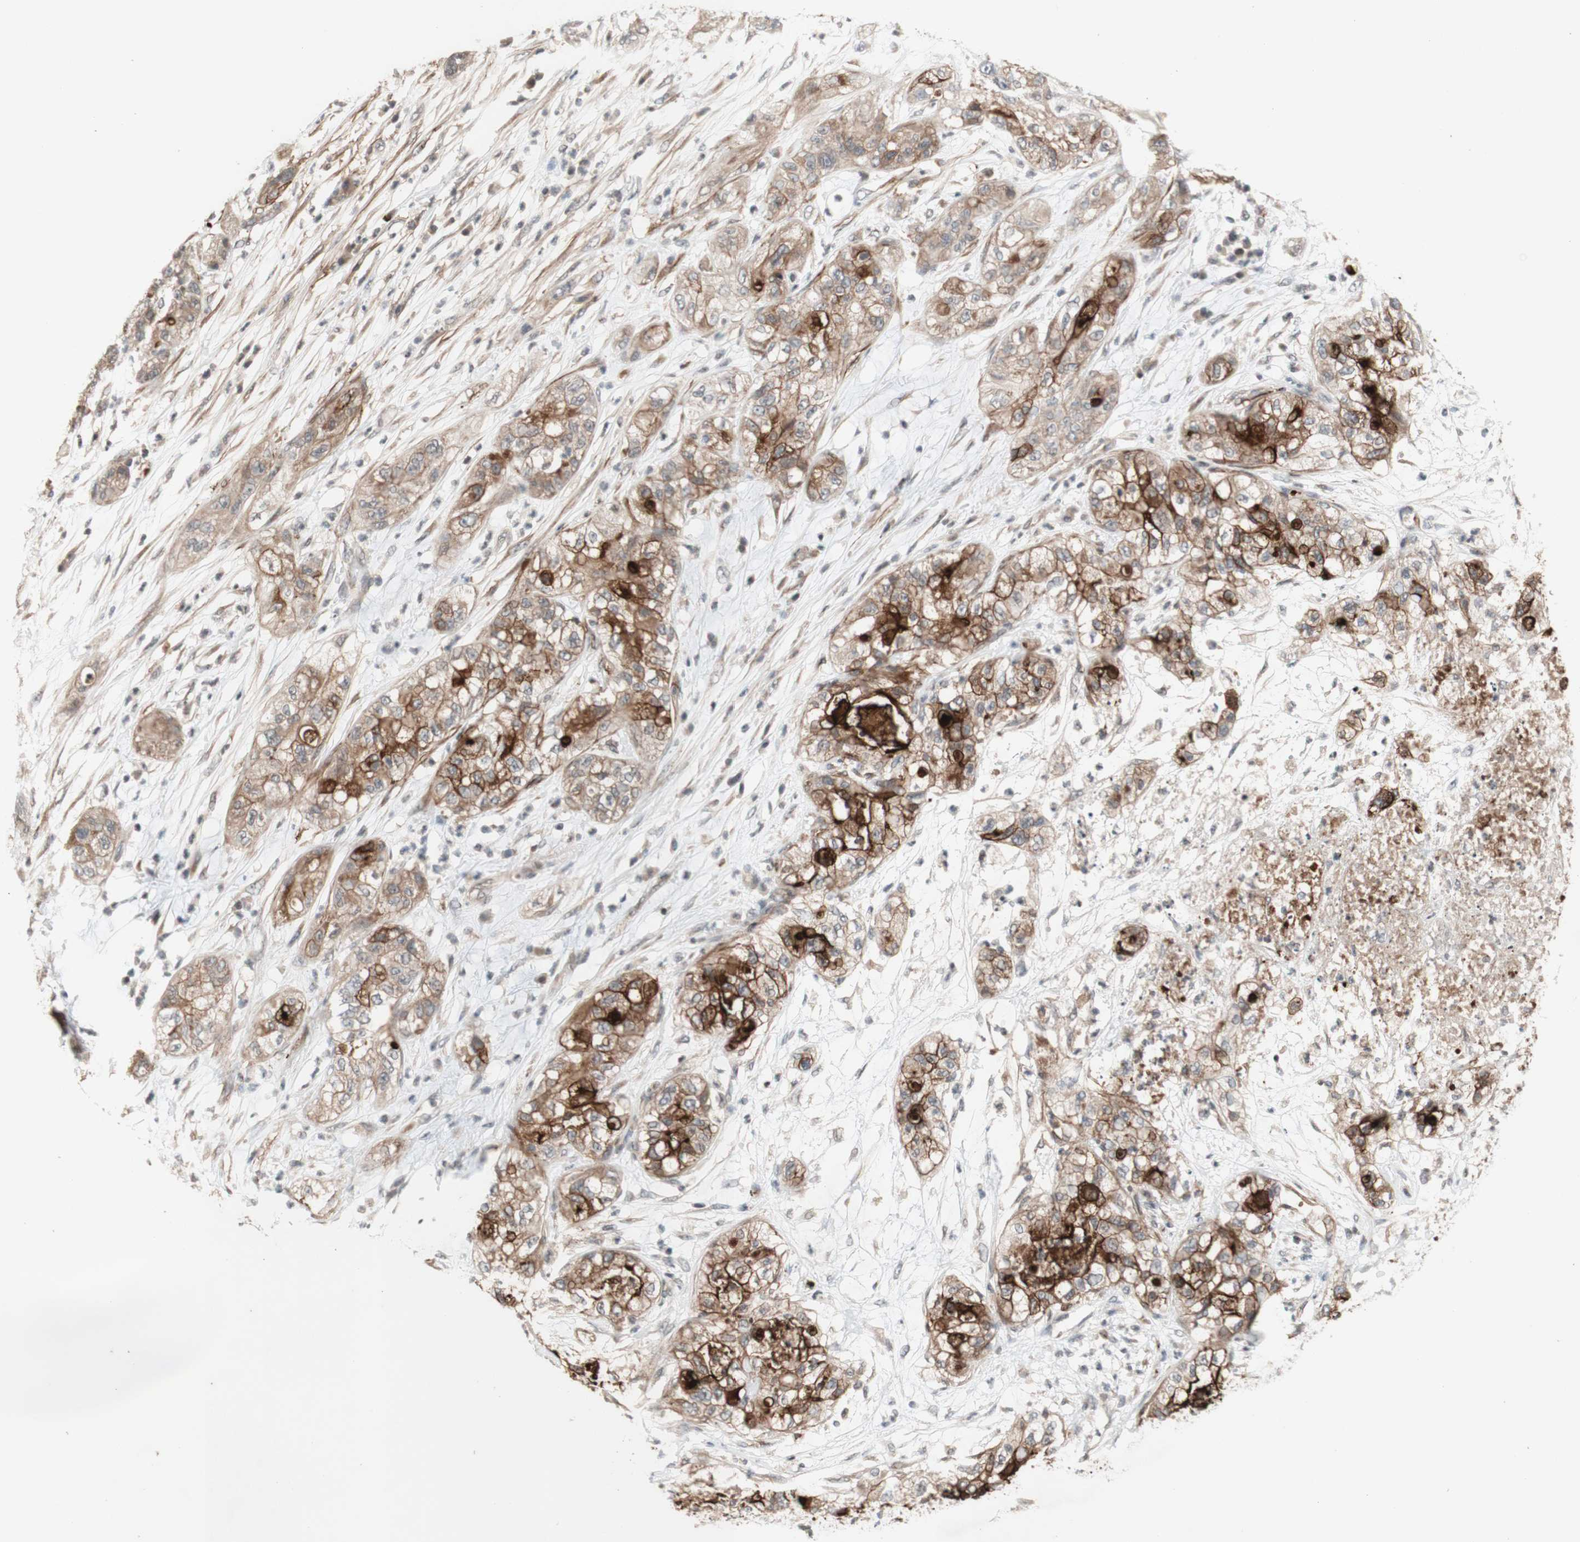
{"staining": {"intensity": "strong", "quantity": ">75%", "location": "cytoplasmic/membranous"}, "tissue": "pancreatic cancer", "cell_type": "Tumor cells", "image_type": "cancer", "snomed": [{"axis": "morphology", "description": "Adenocarcinoma, NOS"}, {"axis": "topography", "description": "Pancreas"}], "caption": "The photomicrograph exhibits staining of pancreatic cancer, revealing strong cytoplasmic/membranous protein staining (brown color) within tumor cells.", "gene": "CD55", "patient": {"sex": "female", "age": 78}}